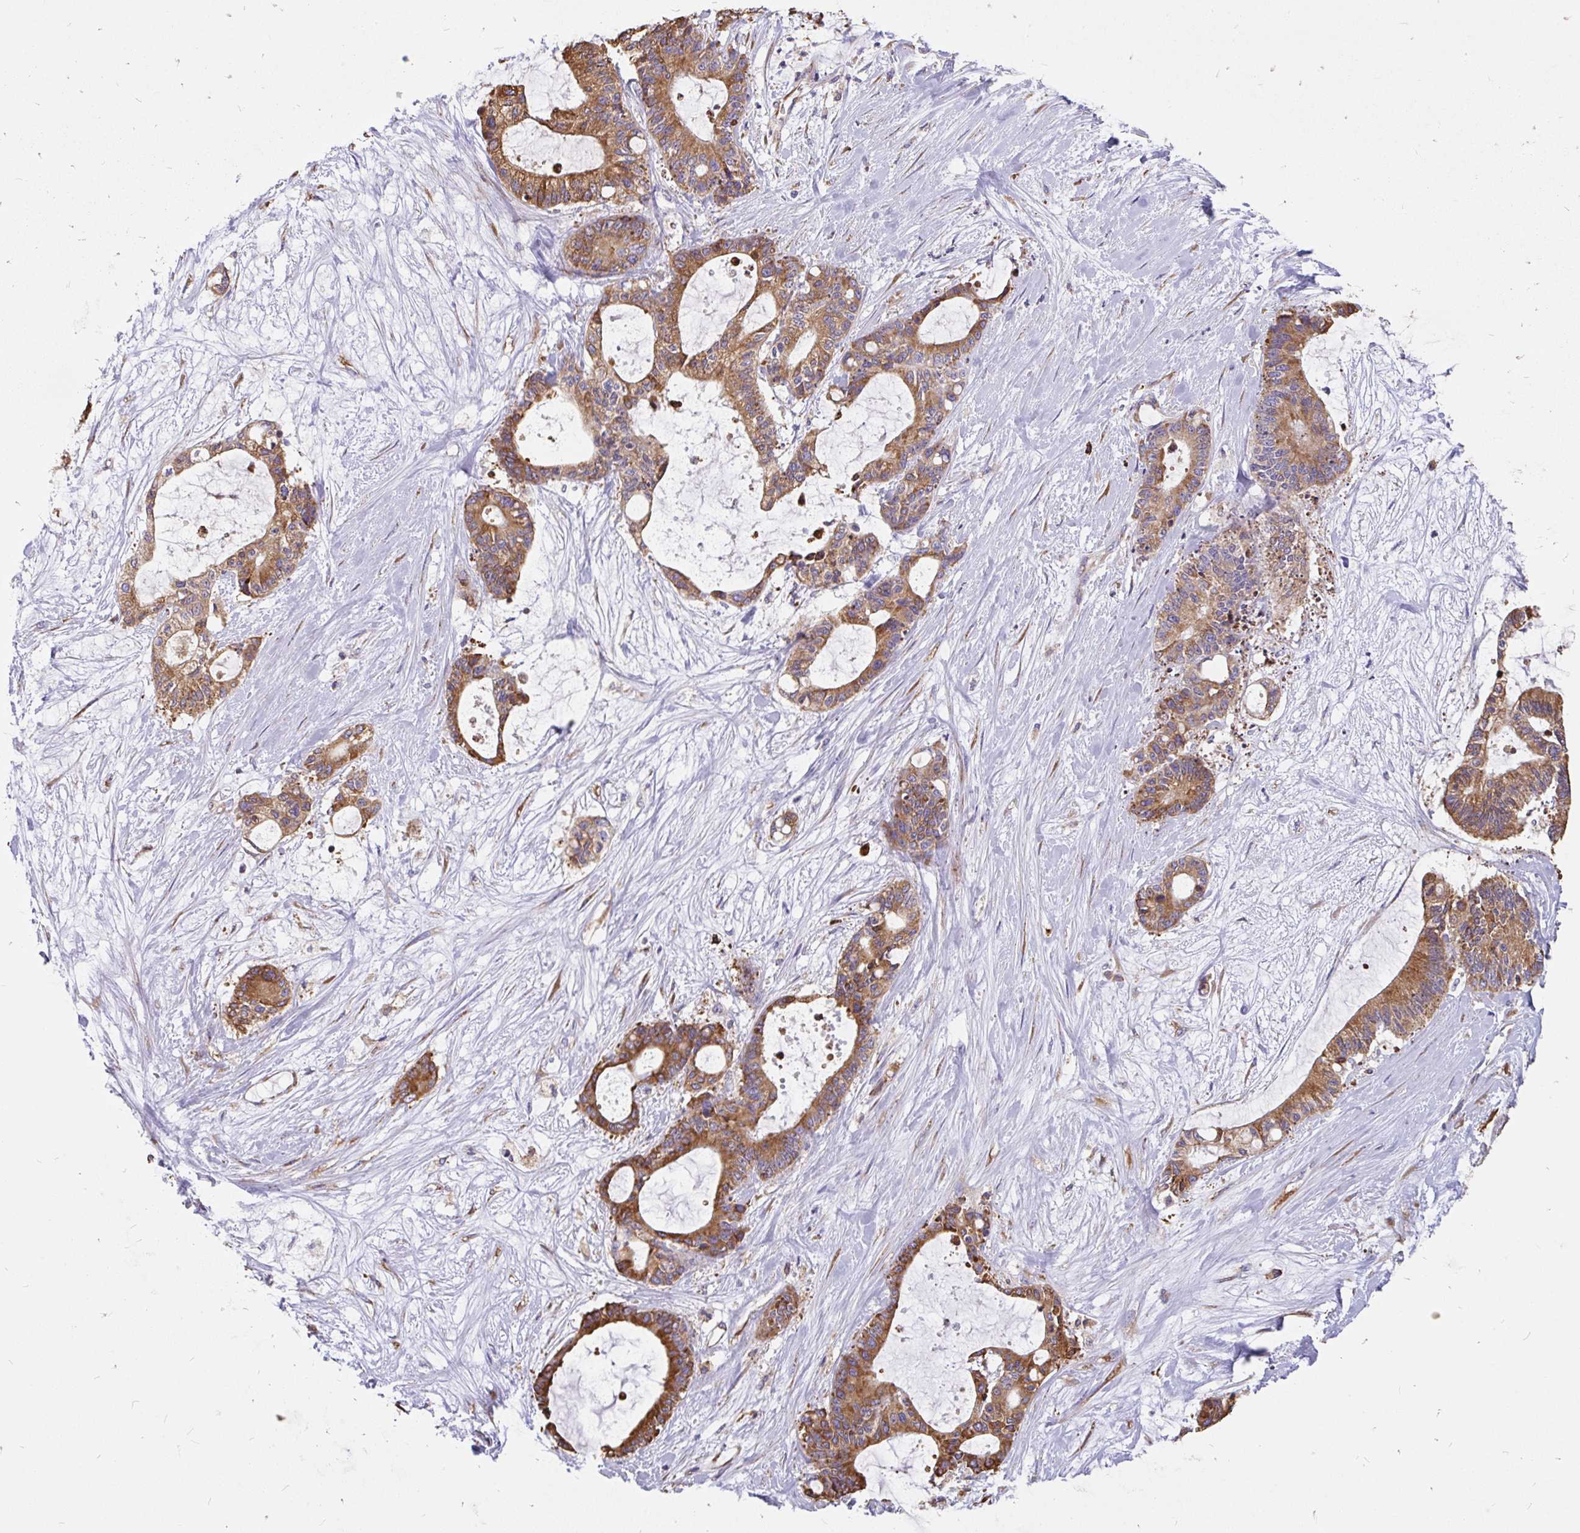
{"staining": {"intensity": "moderate", "quantity": ">75%", "location": "cytoplasmic/membranous"}, "tissue": "liver cancer", "cell_type": "Tumor cells", "image_type": "cancer", "snomed": [{"axis": "morphology", "description": "Normal tissue, NOS"}, {"axis": "morphology", "description": "Cholangiocarcinoma"}, {"axis": "topography", "description": "Liver"}, {"axis": "topography", "description": "Peripheral nerve tissue"}], "caption": "Protein analysis of liver cholangiocarcinoma tissue demonstrates moderate cytoplasmic/membranous positivity in approximately >75% of tumor cells.", "gene": "EML5", "patient": {"sex": "female", "age": 73}}